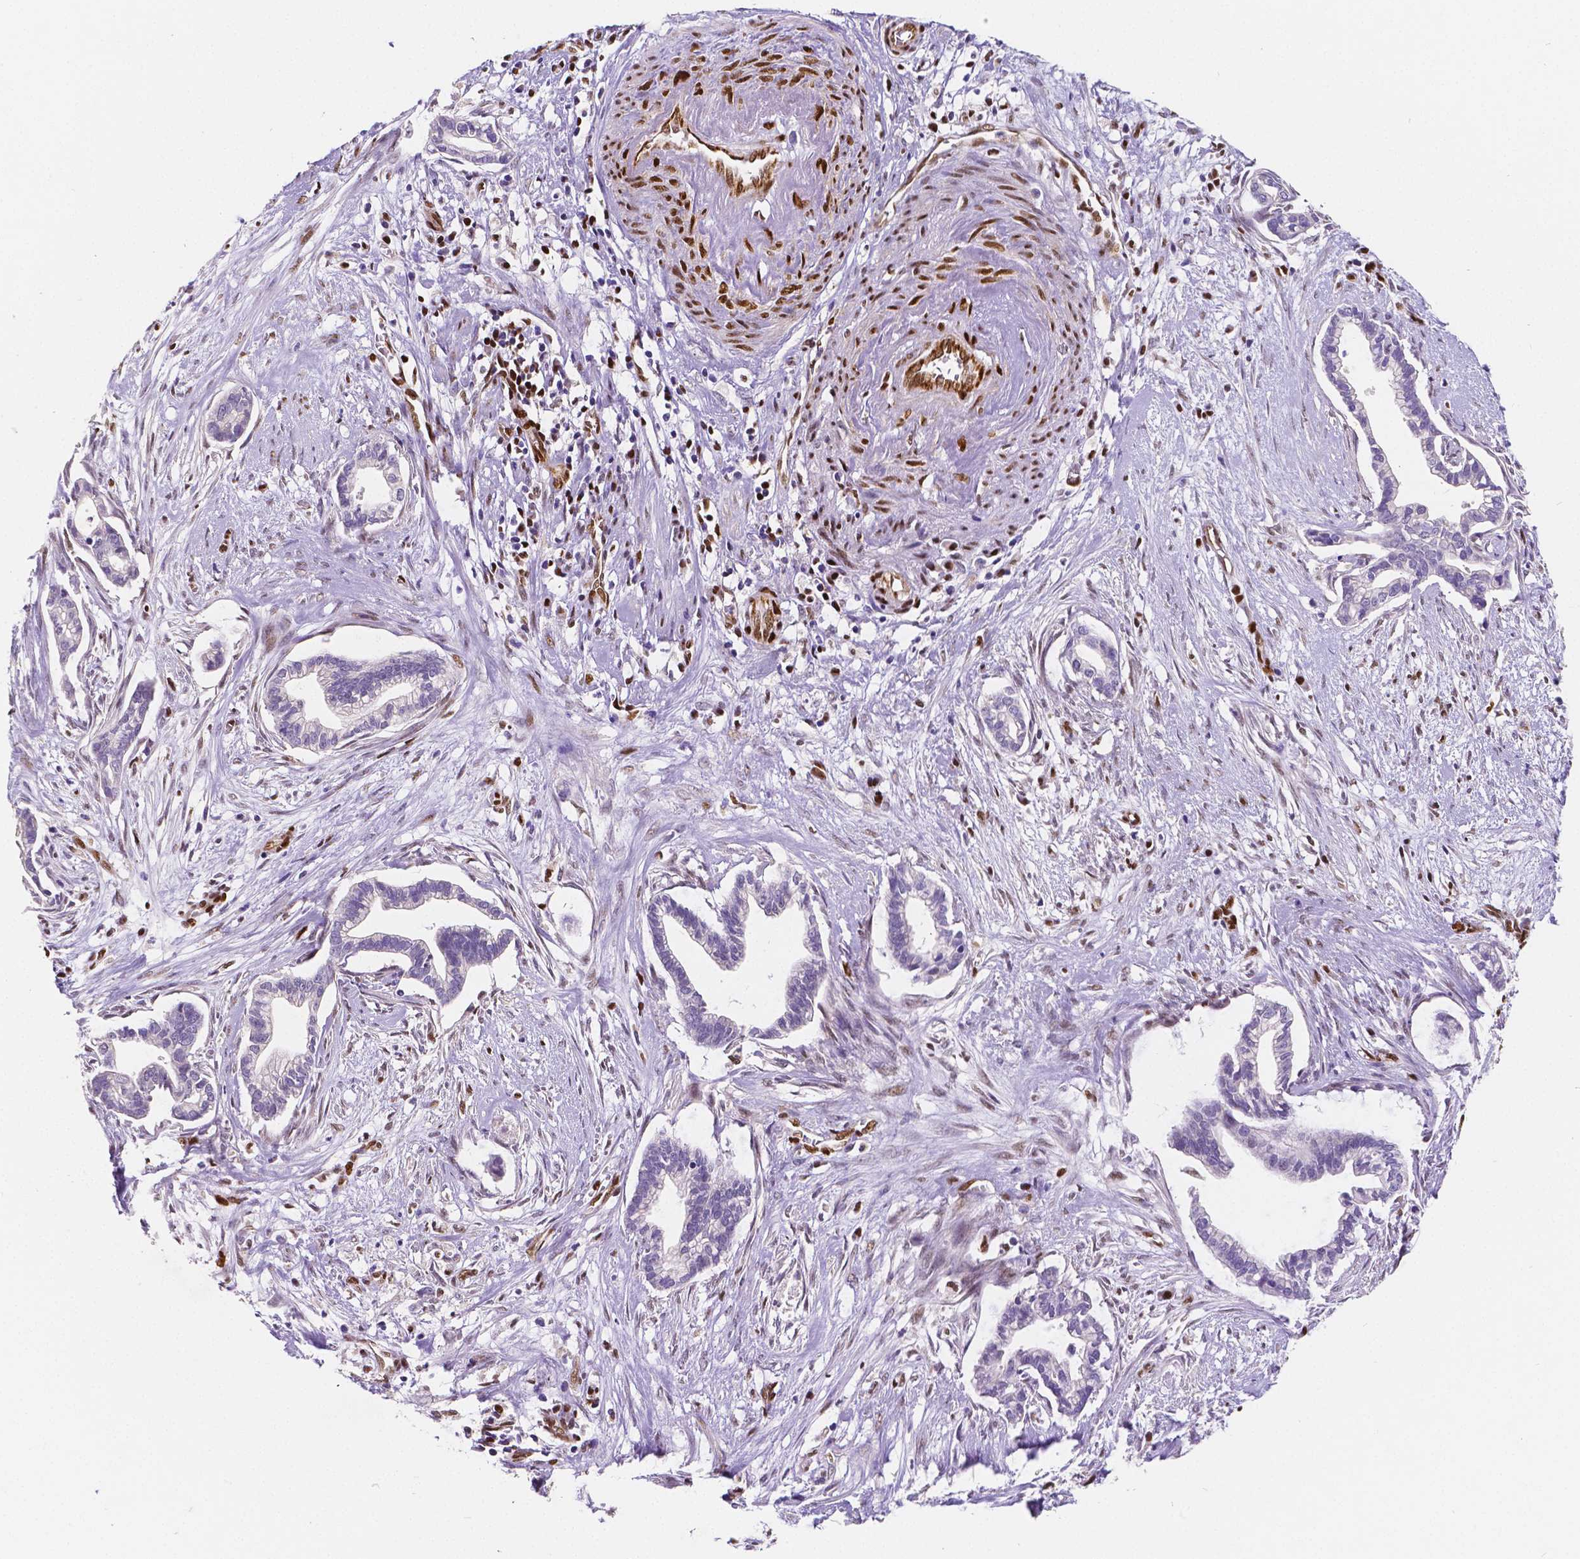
{"staining": {"intensity": "negative", "quantity": "none", "location": "none"}, "tissue": "cervical cancer", "cell_type": "Tumor cells", "image_type": "cancer", "snomed": [{"axis": "morphology", "description": "Adenocarcinoma, NOS"}, {"axis": "topography", "description": "Cervix"}], "caption": "Image shows no protein expression in tumor cells of cervical cancer tissue.", "gene": "MEF2C", "patient": {"sex": "female", "age": 62}}